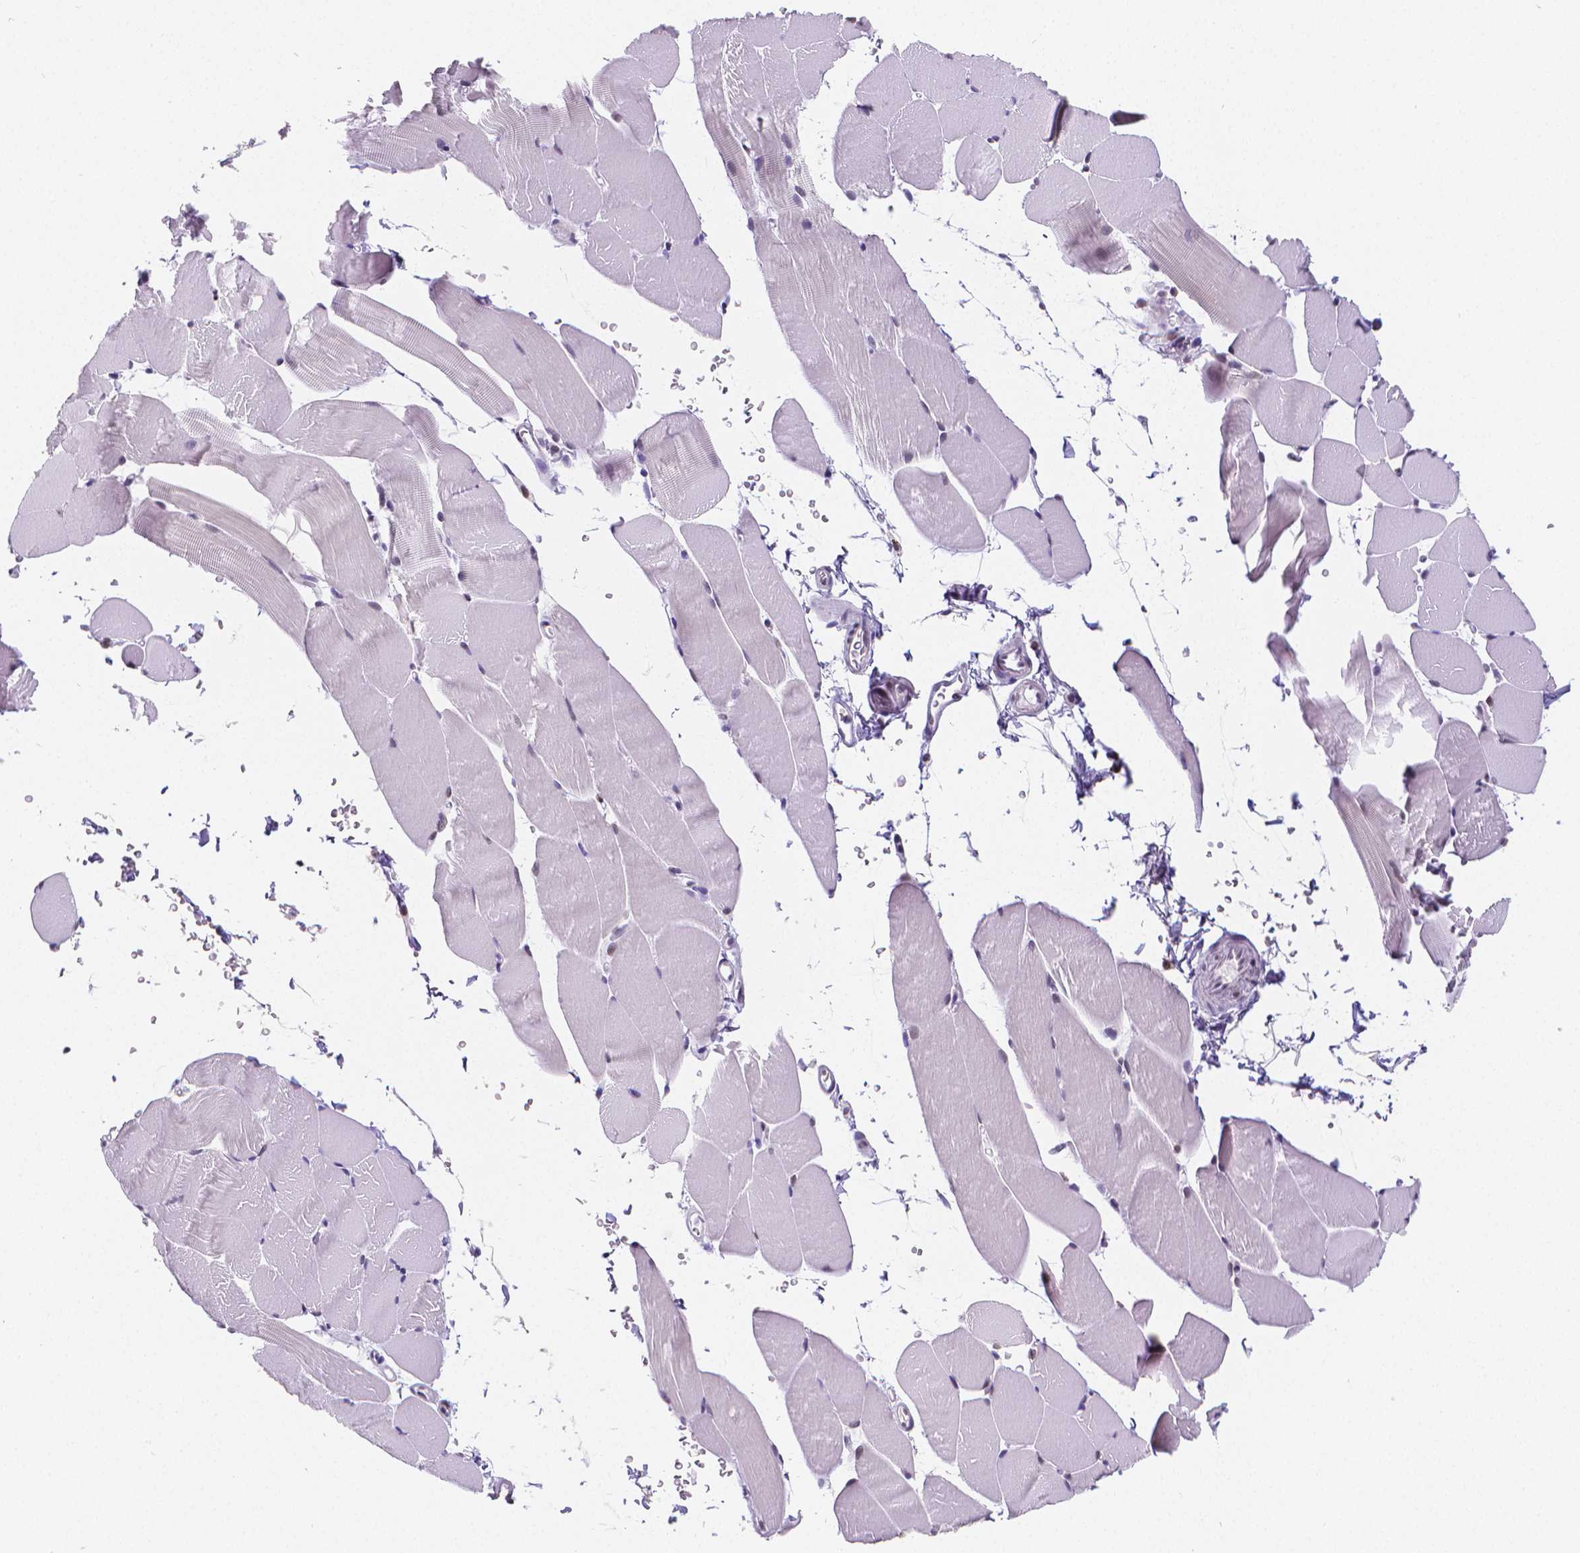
{"staining": {"intensity": "moderate", "quantity": "<25%", "location": "nuclear"}, "tissue": "skeletal muscle", "cell_type": "Myocytes", "image_type": "normal", "snomed": [{"axis": "morphology", "description": "Normal tissue, NOS"}, {"axis": "topography", "description": "Skeletal muscle"}], "caption": "The immunohistochemical stain labels moderate nuclear expression in myocytes of normal skeletal muscle.", "gene": "MEF2C", "patient": {"sex": "female", "age": 37}}